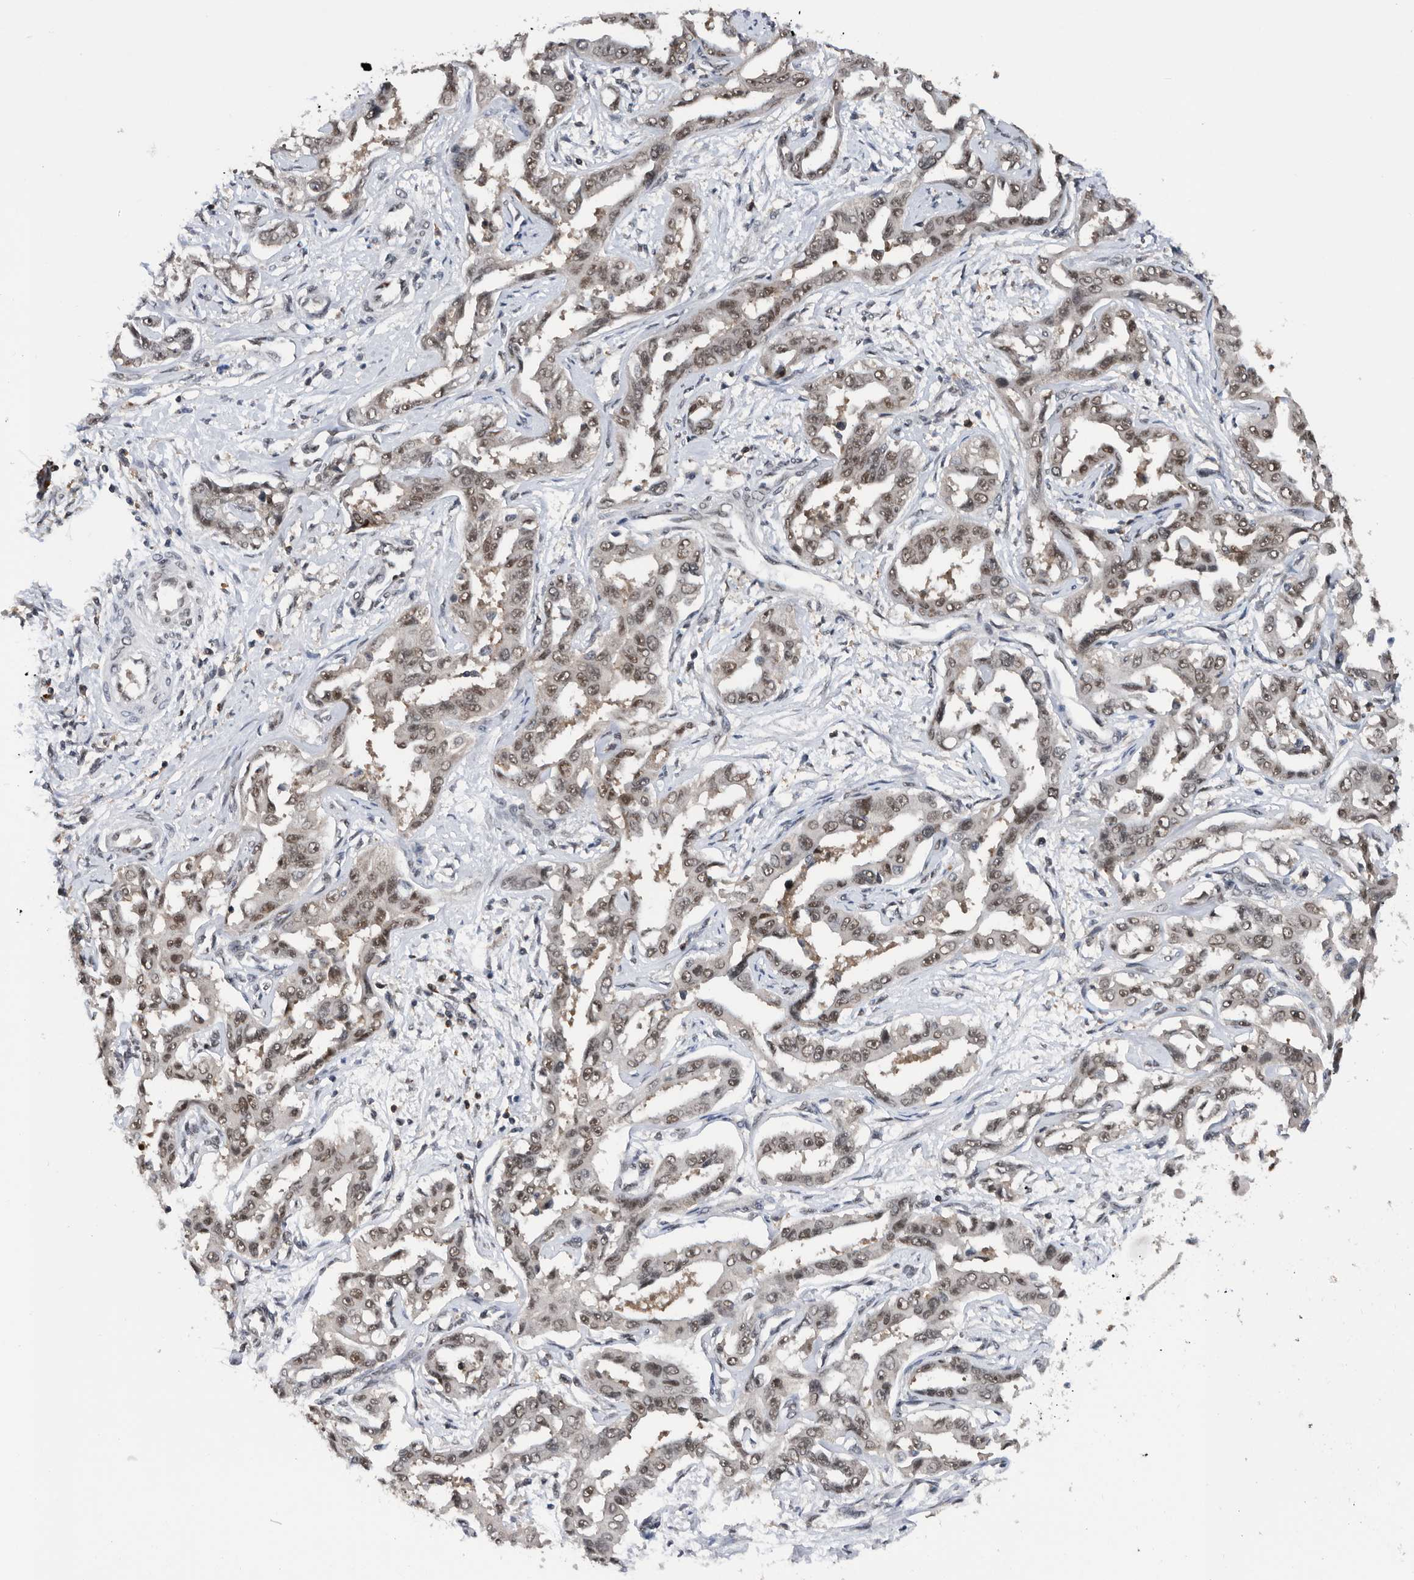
{"staining": {"intensity": "weak", "quantity": ">75%", "location": "nuclear"}, "tissue": "liver cancer", "cell_type": "Tumor cells", "image_type": "cancer", "snomed": [{"axis": "morphology", "description": "Cholangiocarcinoma"}, {"axis": "topography", "description": "Liver"}], "caption": "IHC photomicrograph of human cholangiocarcinoma (liver) stained for a protein (brown), which shows low levels of weak nuclear expression in about >75% of tumor cells.", "gene": "ZNF260", "patient": {"sex": "male", "age": 59}}